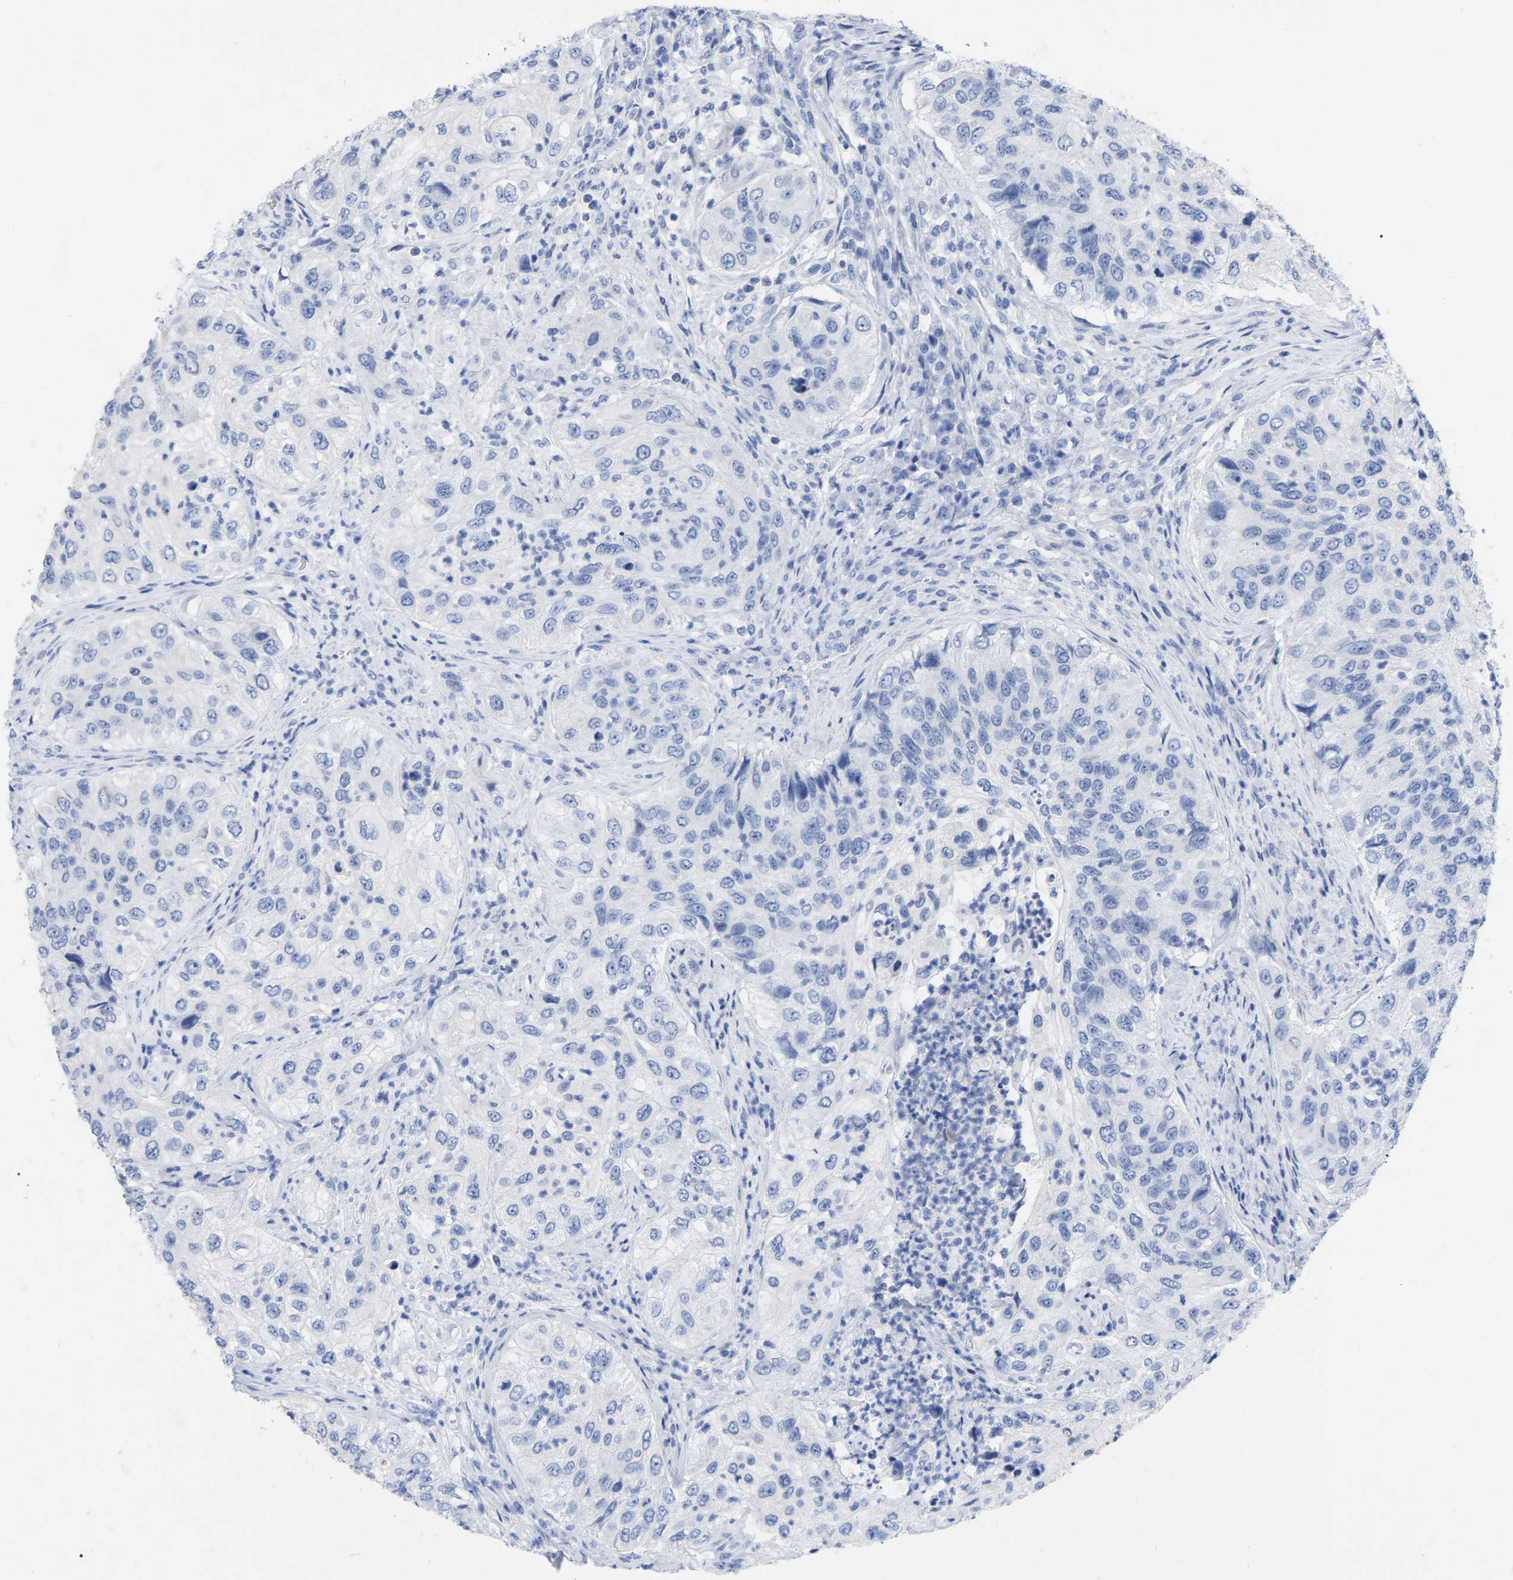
{"staining": {"intensity": "negative", "quantity": "none", "location": "none"}, "tissue": "urothelial cancer", "cell_type": "Tumor cells", "image_type": "cancer", "snomed": [{"axis": "morphology", "description": "Urothelial carcinoma, High grade"}, {"axis": "topography", "description": "Urinary bladder"}], "caption": "Immunohistochemistry photomicrograph of human urothelial carcinoma (high-grade) stained for a protein (brown), which demonstrates no staining in tumor cells.", "gene": "ZNF629", "patient": {"sex": "female", "age": 60}}